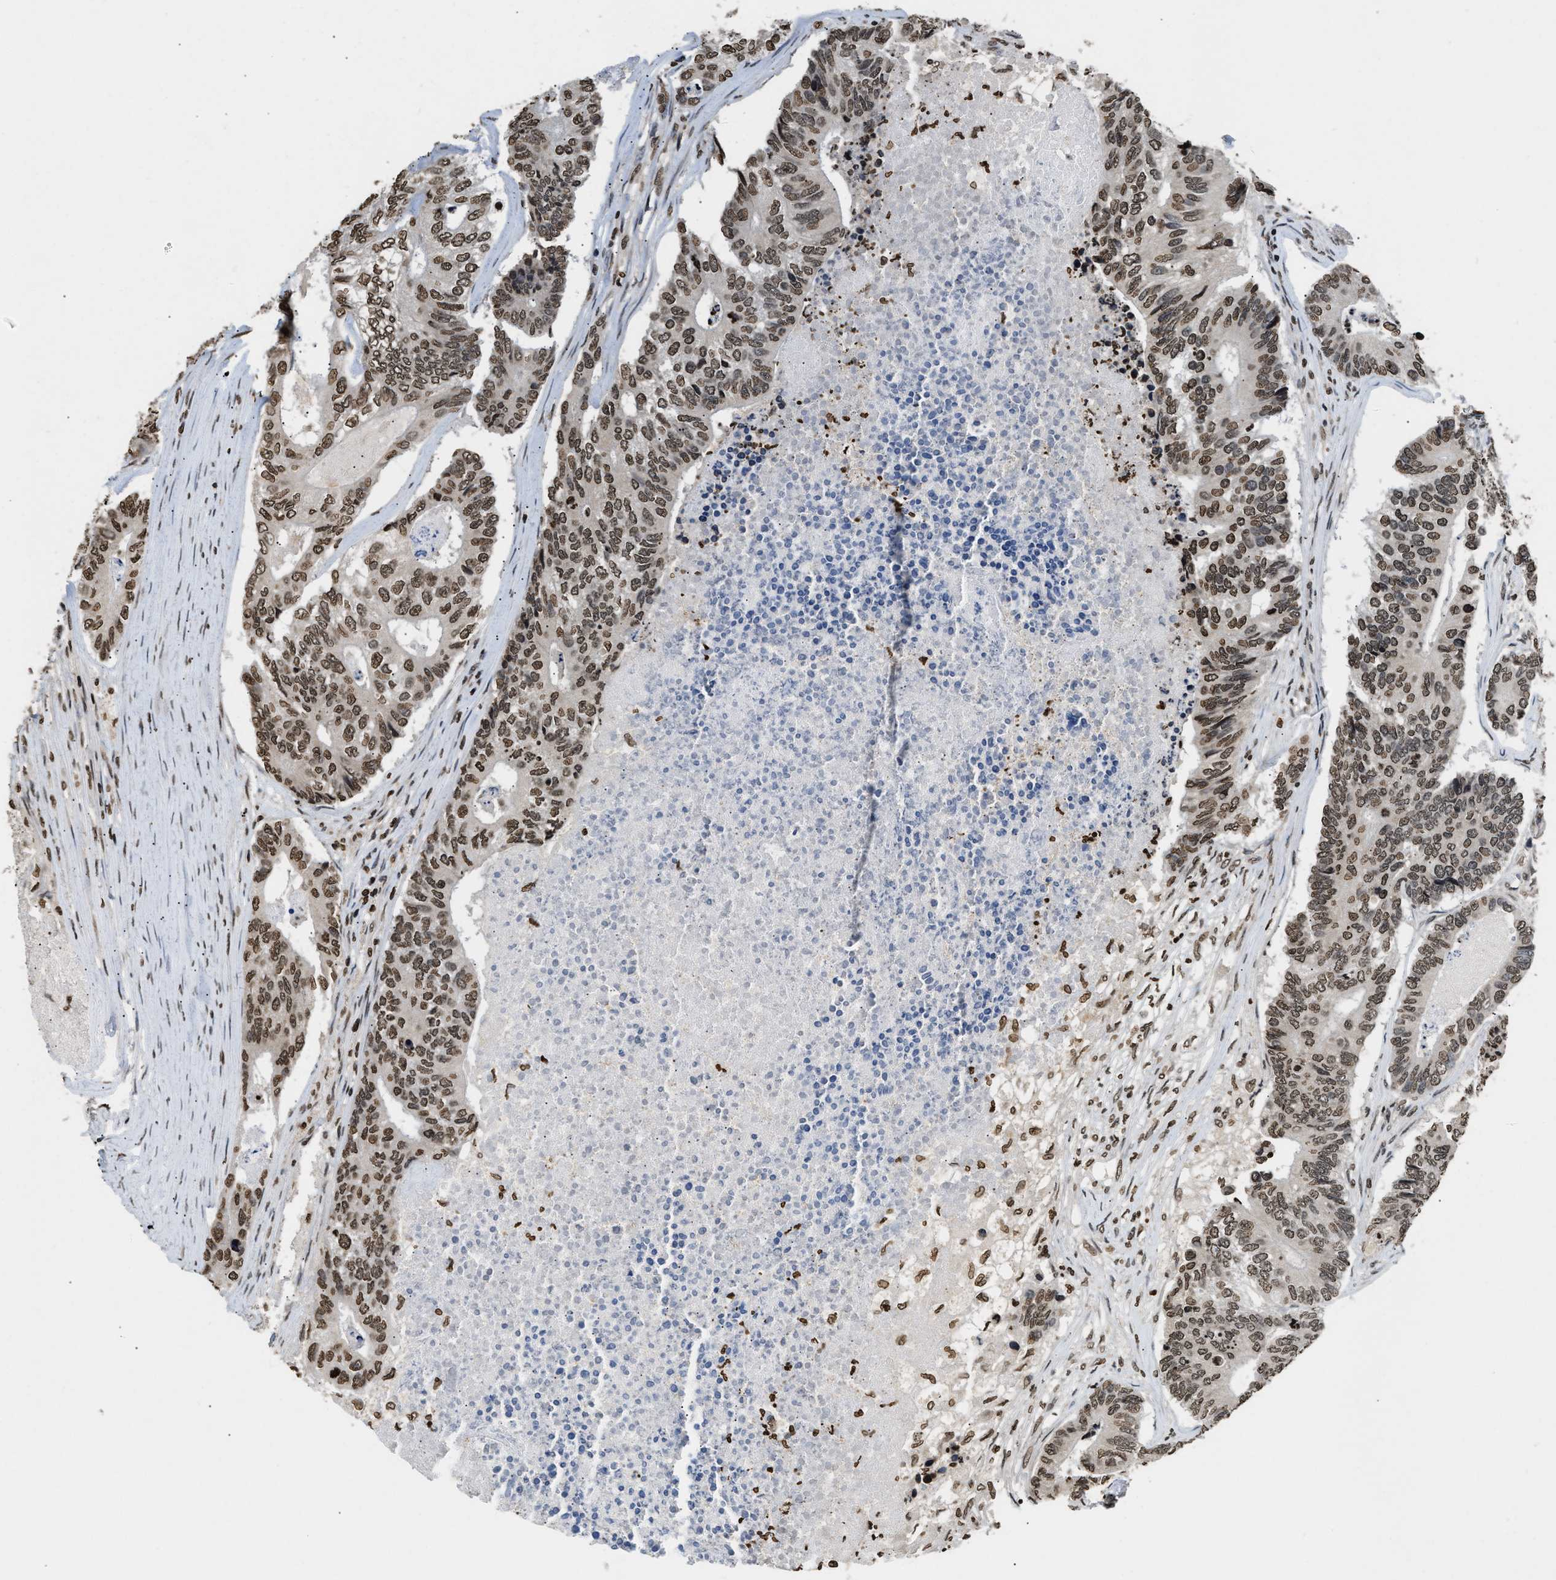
{"staining": {"intensity": "moderate", "quantity": ">75%", "location": "nuclear"}, "tissue": "colorectal cancer", "cell_type": "Tumor cells", "image_type": "cancer", "snomed": [{"axis": "morphology", "description": "Adenocarcinoma, NOS"}, {"axis": "topography", "description": "Colon"}], "caption": "The micrograph demonstrates a brown stain indicating the presence of a protein in the nuclear of tumor cells in colorectal adenocarcinoma. The staining is performed using DAB brown chromogen to label protein expression. The nuclei are counter-stained blue using hematoxylin.", "gene": "DNASE1L3", "patient": {"sex": "female", "age": 67}}